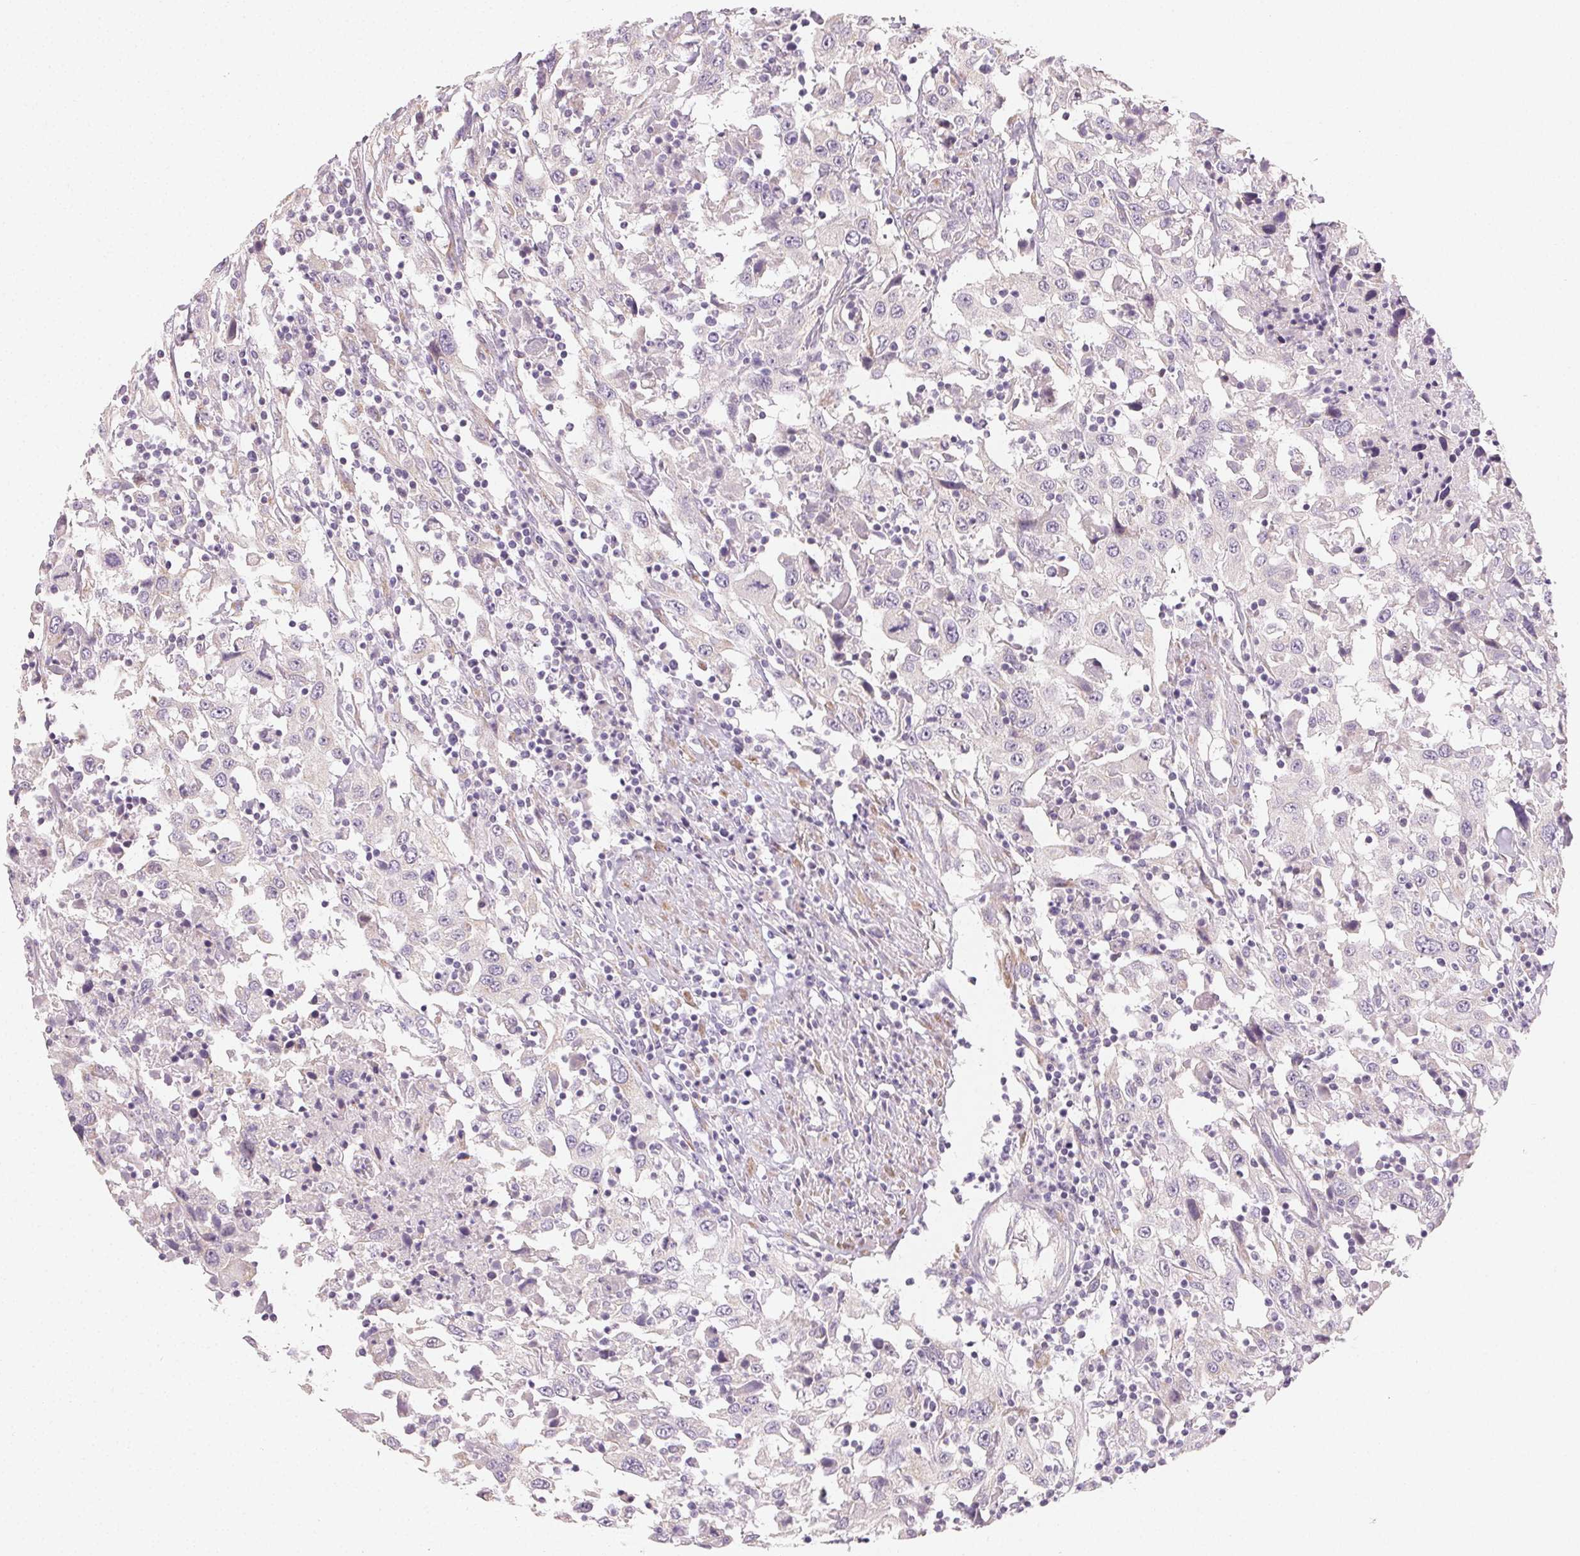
{"staining": {"intensity": "negative", "quantity": "none", "location": "none"}, "tissue": "urothelial cancer", "cell_type": "Tumor cells", "image_type": "cancer", "snomed": [{"axis": "morphology", "description": "Urothelial carcinoma, High grade"}, {"axis": "topography", "description": "Urinary bladder"}], "caption": "High power microscopy photomicrograph of an immunohistochemistry photomicrograph of urothelial carcinoma (high-grade), revealing no significant expression in tumor cells.", "gene": "MYBL1", "patient": {"sex": "male", "age": 61}}